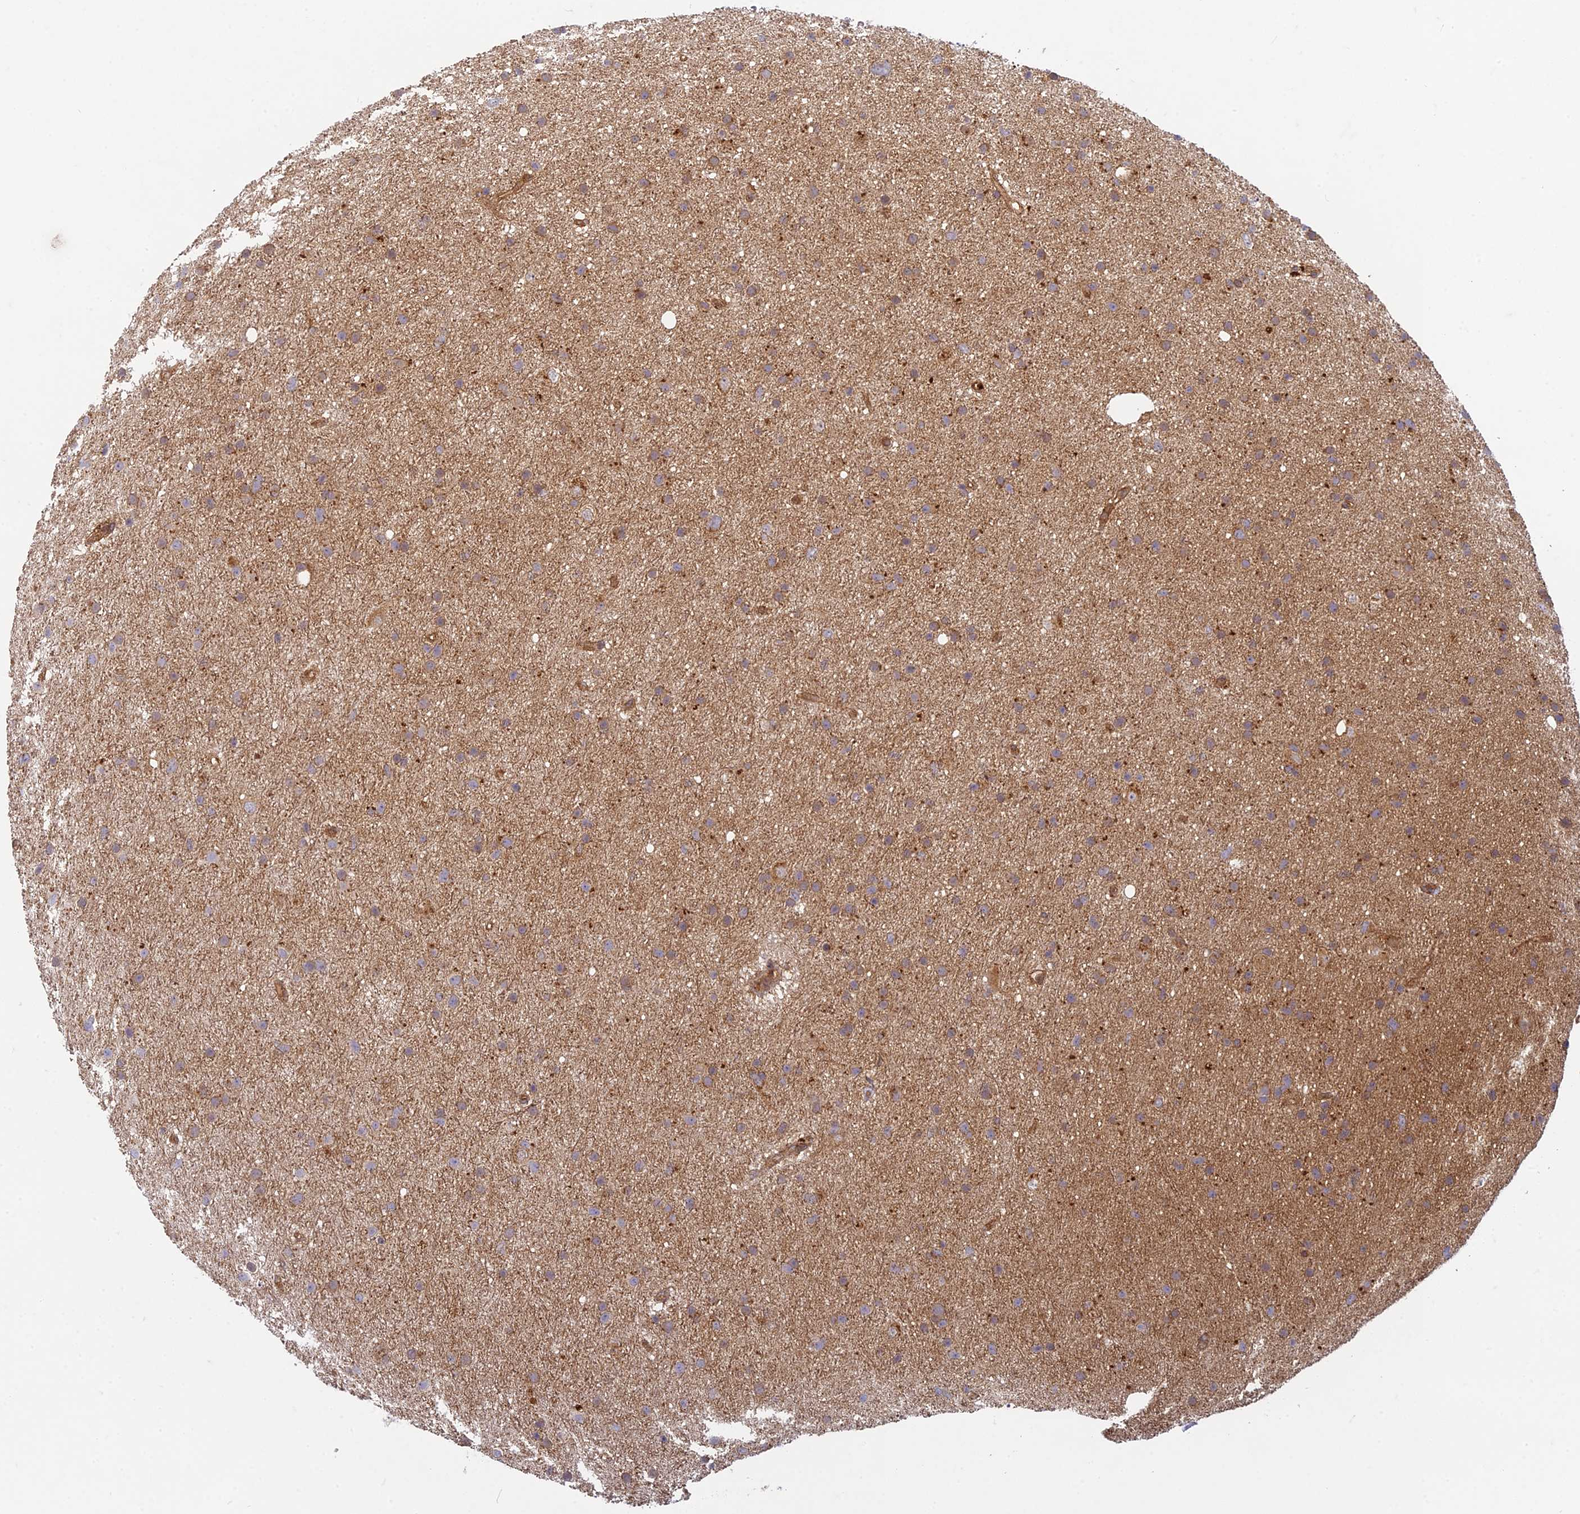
{"staining": {"intensity": "moderate", "quantity": "25%-75%", "location": "cytoplasmic/membranous"}, "tissue": "glioma", "cell_type": "Tumor cells", "image_type": "cancer", "snomed": [{"axis": "morphology", "description": "Glioma, malignant, Low grade"}, {"axis": "topography", "description": "Cerebral cortex"}], "caption": "Protein expression analysis of glioma exhibits moderate cytoplasmic/membranous expression in approximately 25%-75% of tumor cells. (Brightfield microscopy of DAB IHC at high magnification).", "gene": "TCF25", "patient": {"sex": "female", "age": 39}}